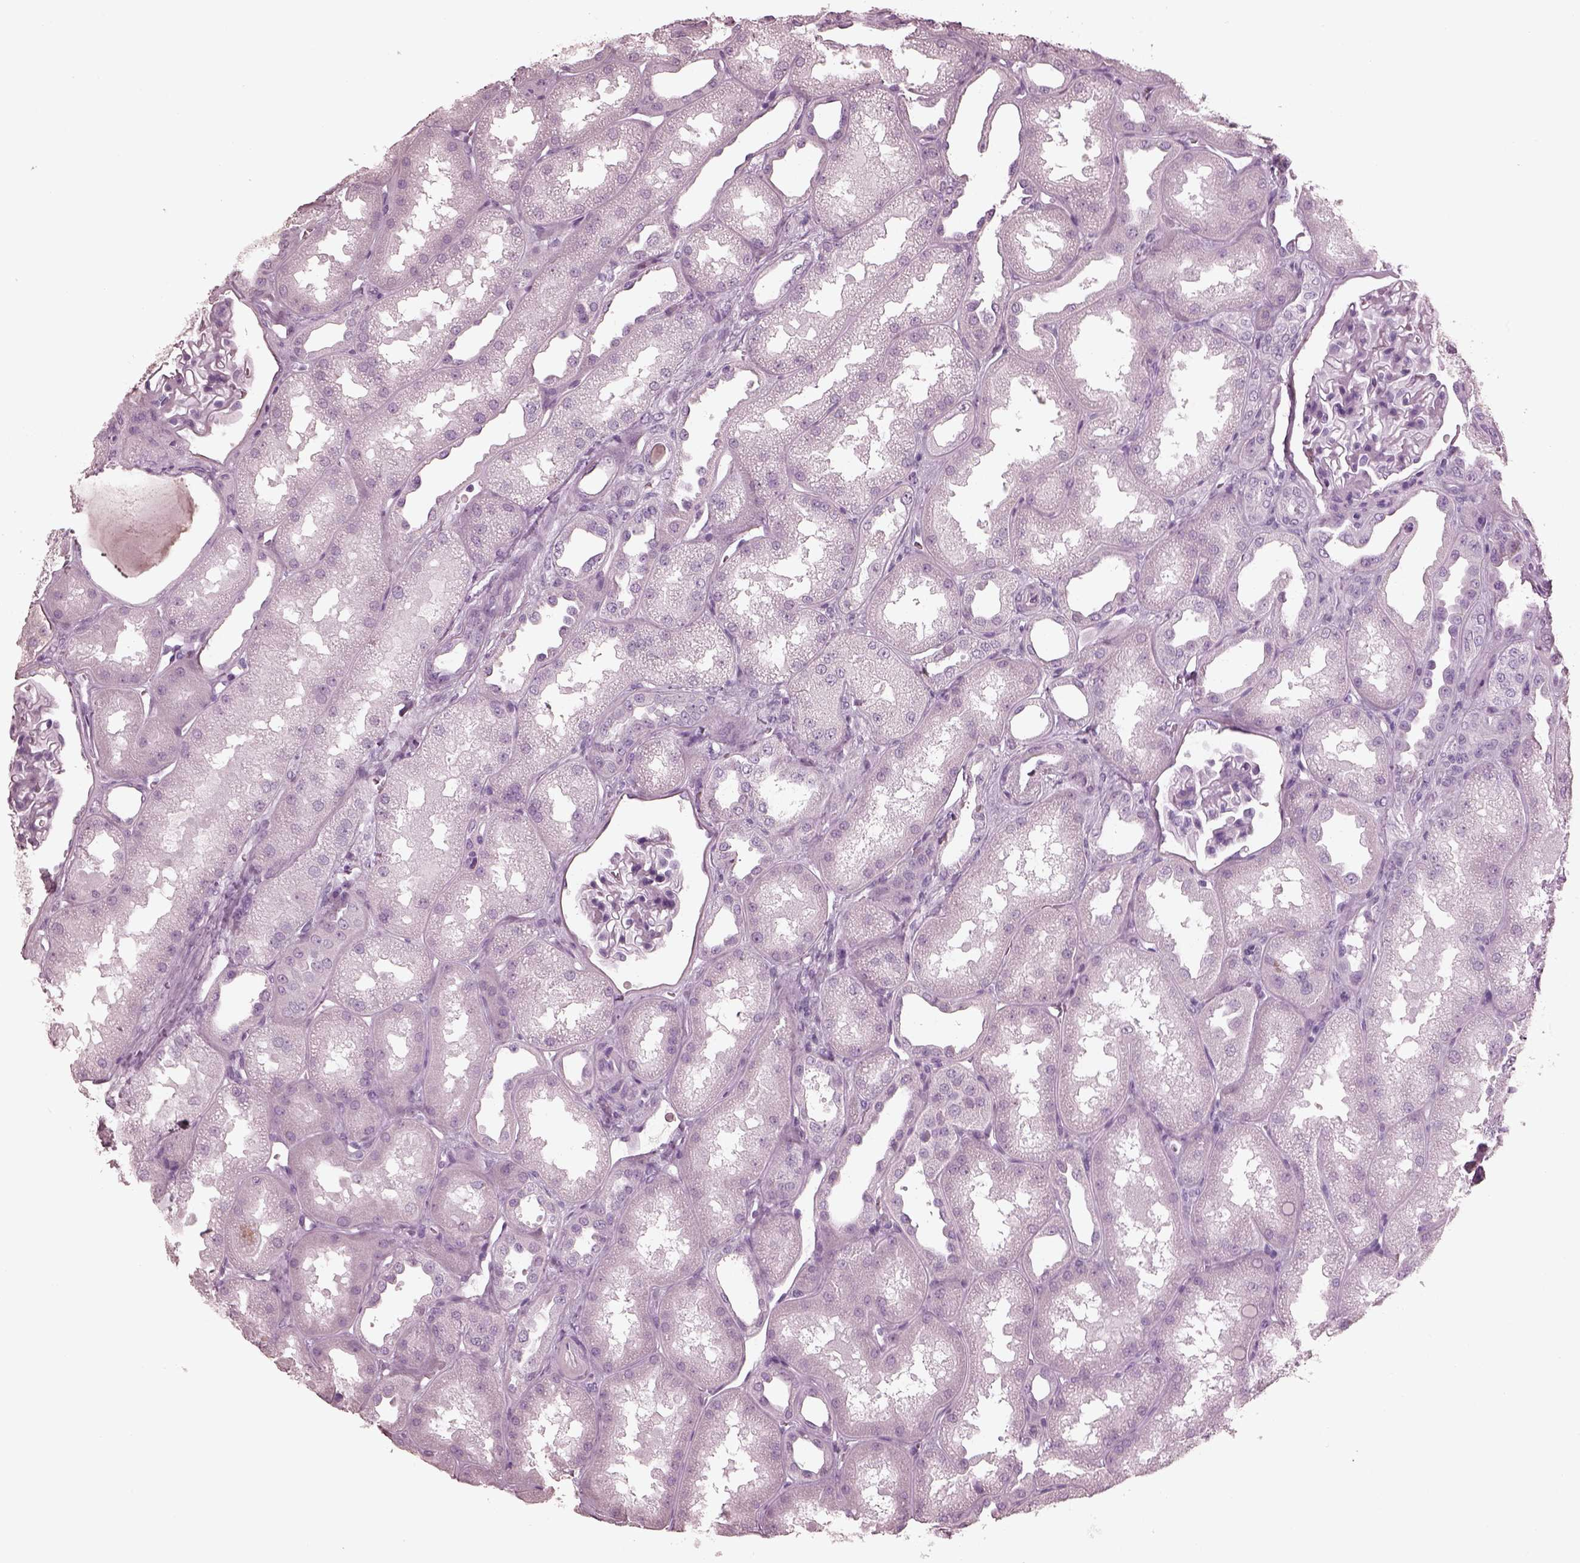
{"staining": {"intensity": "negative", "quantity": "none", "location": "none"}, "tissue": "kidney", "cell_type": "Cells in glomeruli", "image_type": "normal", "snomed": [{"axis": "morphology", "description": "Normal tissue, NOS"}, {"axis": "topography", "description": "Kidney"}], "caption": "Protein analysis of benign kidney demonstrates no significant staining in cells in glomeruli.", "gene": "FABP9", "patient": {"sex": "male", "age": 61}}